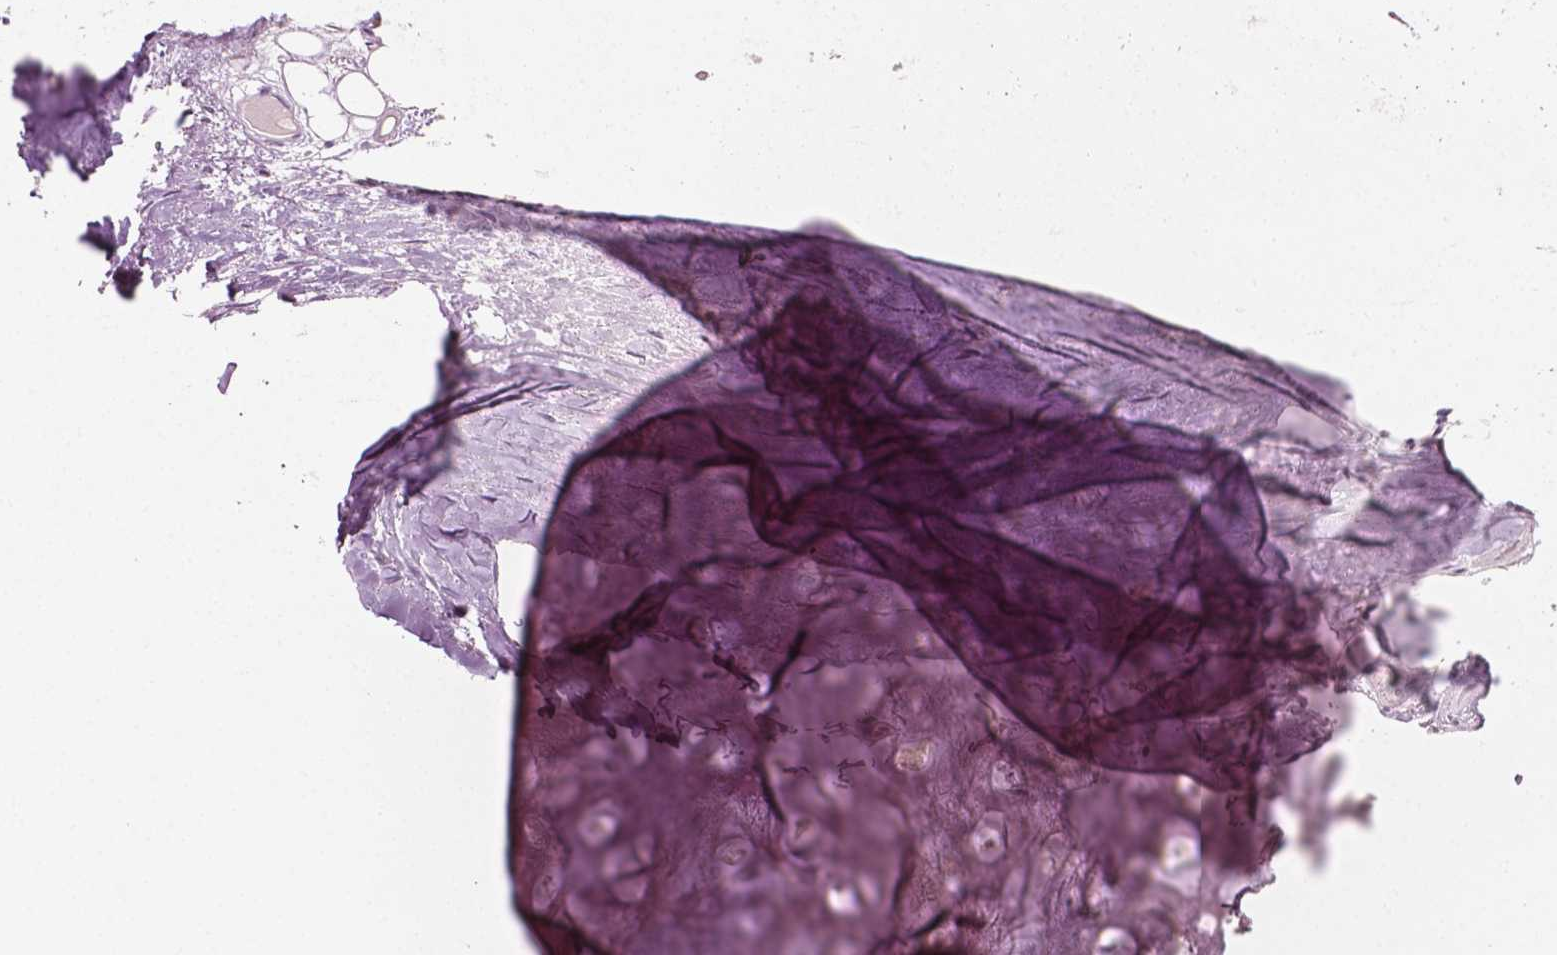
{"staining": {"intensity": "negative", "quantity": "none", "location": "none"}, "tissue": "adipose tissue", "cell_type": "Adipocytes", "image_type": "normal", "snomed": [{"axis": "morphology", "description": "Normal tissue, NOS"}, {"axis": "topography", "description": "Cartilage tissue"}], "caption": "Immunohistochemistry image of unremarkable human adipose tissue stained for a protein (brown), which exhibits no staining in adipocytes.", "gene": "PLA2R1", "patient": {"sex": "male", "age": 57}}